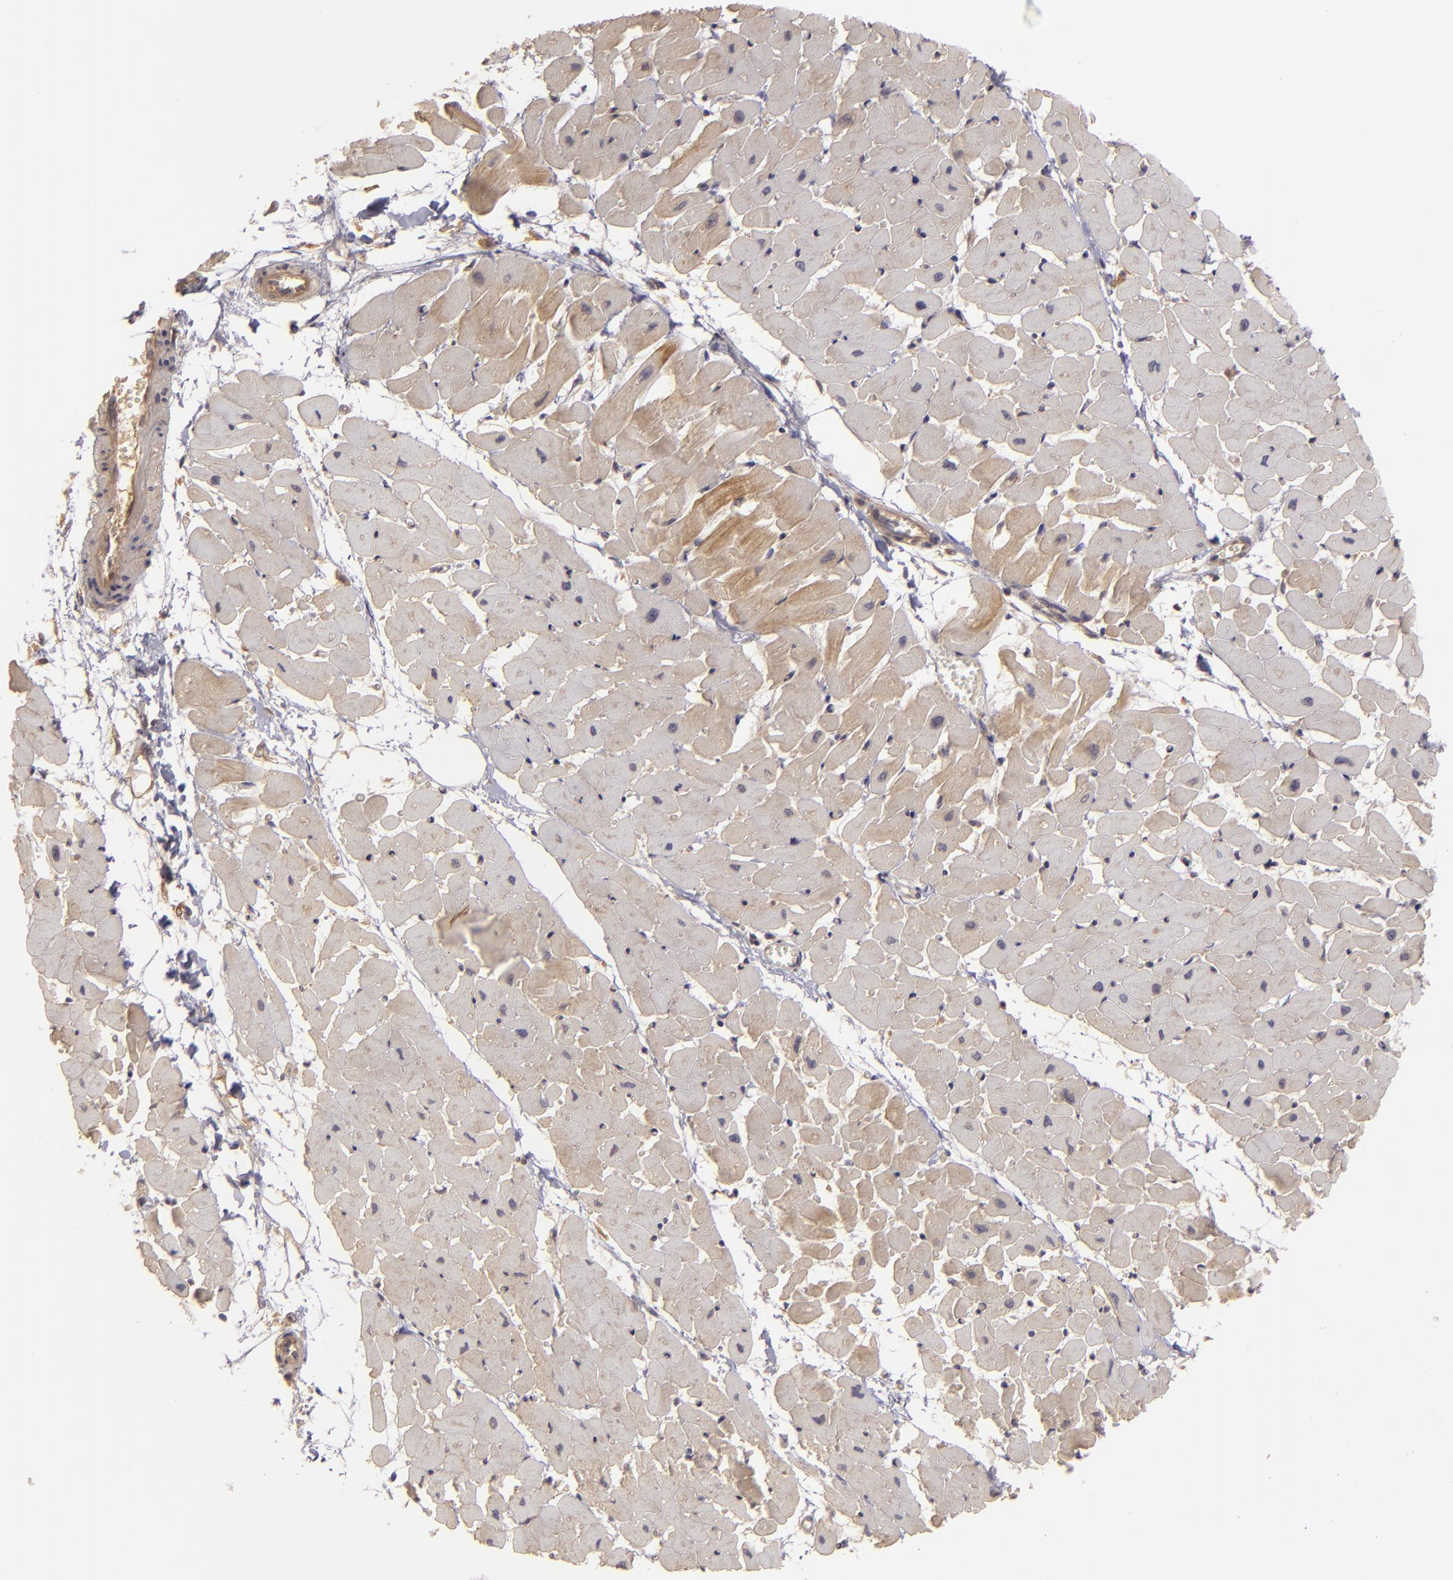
{"staining": {"intensity": "weak", "quantity": ">75%", "location": "cytoplasmic/membranous"}, "tissue": "heart muscle", "cell_type": "Cardiomyocytes", "image_type": "normal", "snomed": [{"axis": "morphology", "description": "Normal tissue, NOS"}, {"axis": "topography", "description": "Heart"}], "caption": "The micrograph exhibits a brown stain indicating the presence of a protein in the cytoplasmic/membranous of cardiomyocytes in heart muscle.", "gene": "PRKCD", "patient": {"sex": "female", "age": 19}}